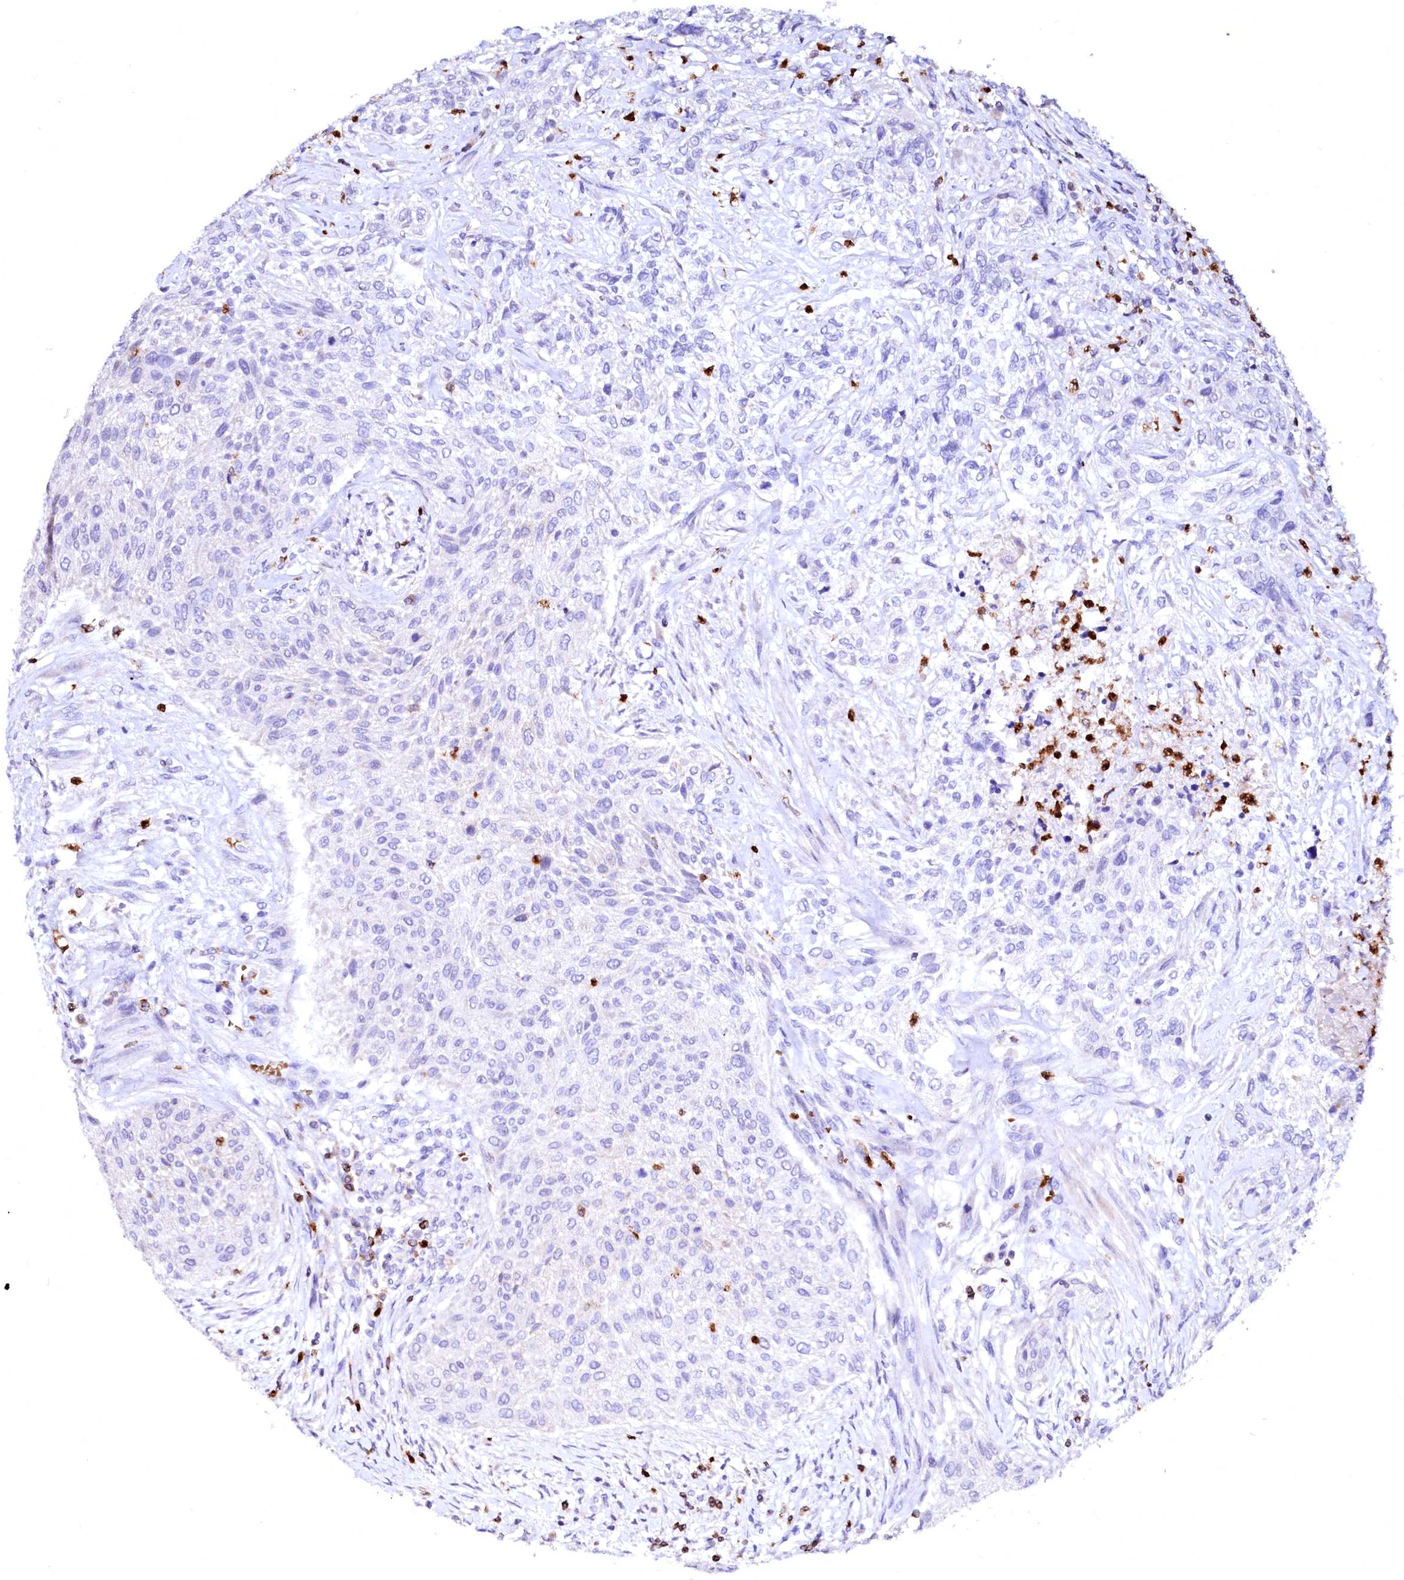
{"staining": {"intensity": "negative", "quantity": "none", "location": "none"}, "tissue": "urothelial cancer", "cell_type": "Tumor cells", "image_type": "cancer", "snomed": [{"axis": "morphology", "description": "Normal tissue, NOS"}, {"axis": "morphology", "description": "Urothelial carcinoma, NOS"}, {"axis": "topography", "description": "Urinary bladder"}, {"axis": "topography", "description": "Peripheral nerve tissue"}], "caption": "High power microscopy photomicrograph of an immunohistochemistry (IHC) image of transitional cell carcinoma, revealing no significant positivity in tumor cells.", "gene": "RAB27A", "patient": {"sex": "male", "age": 35}}